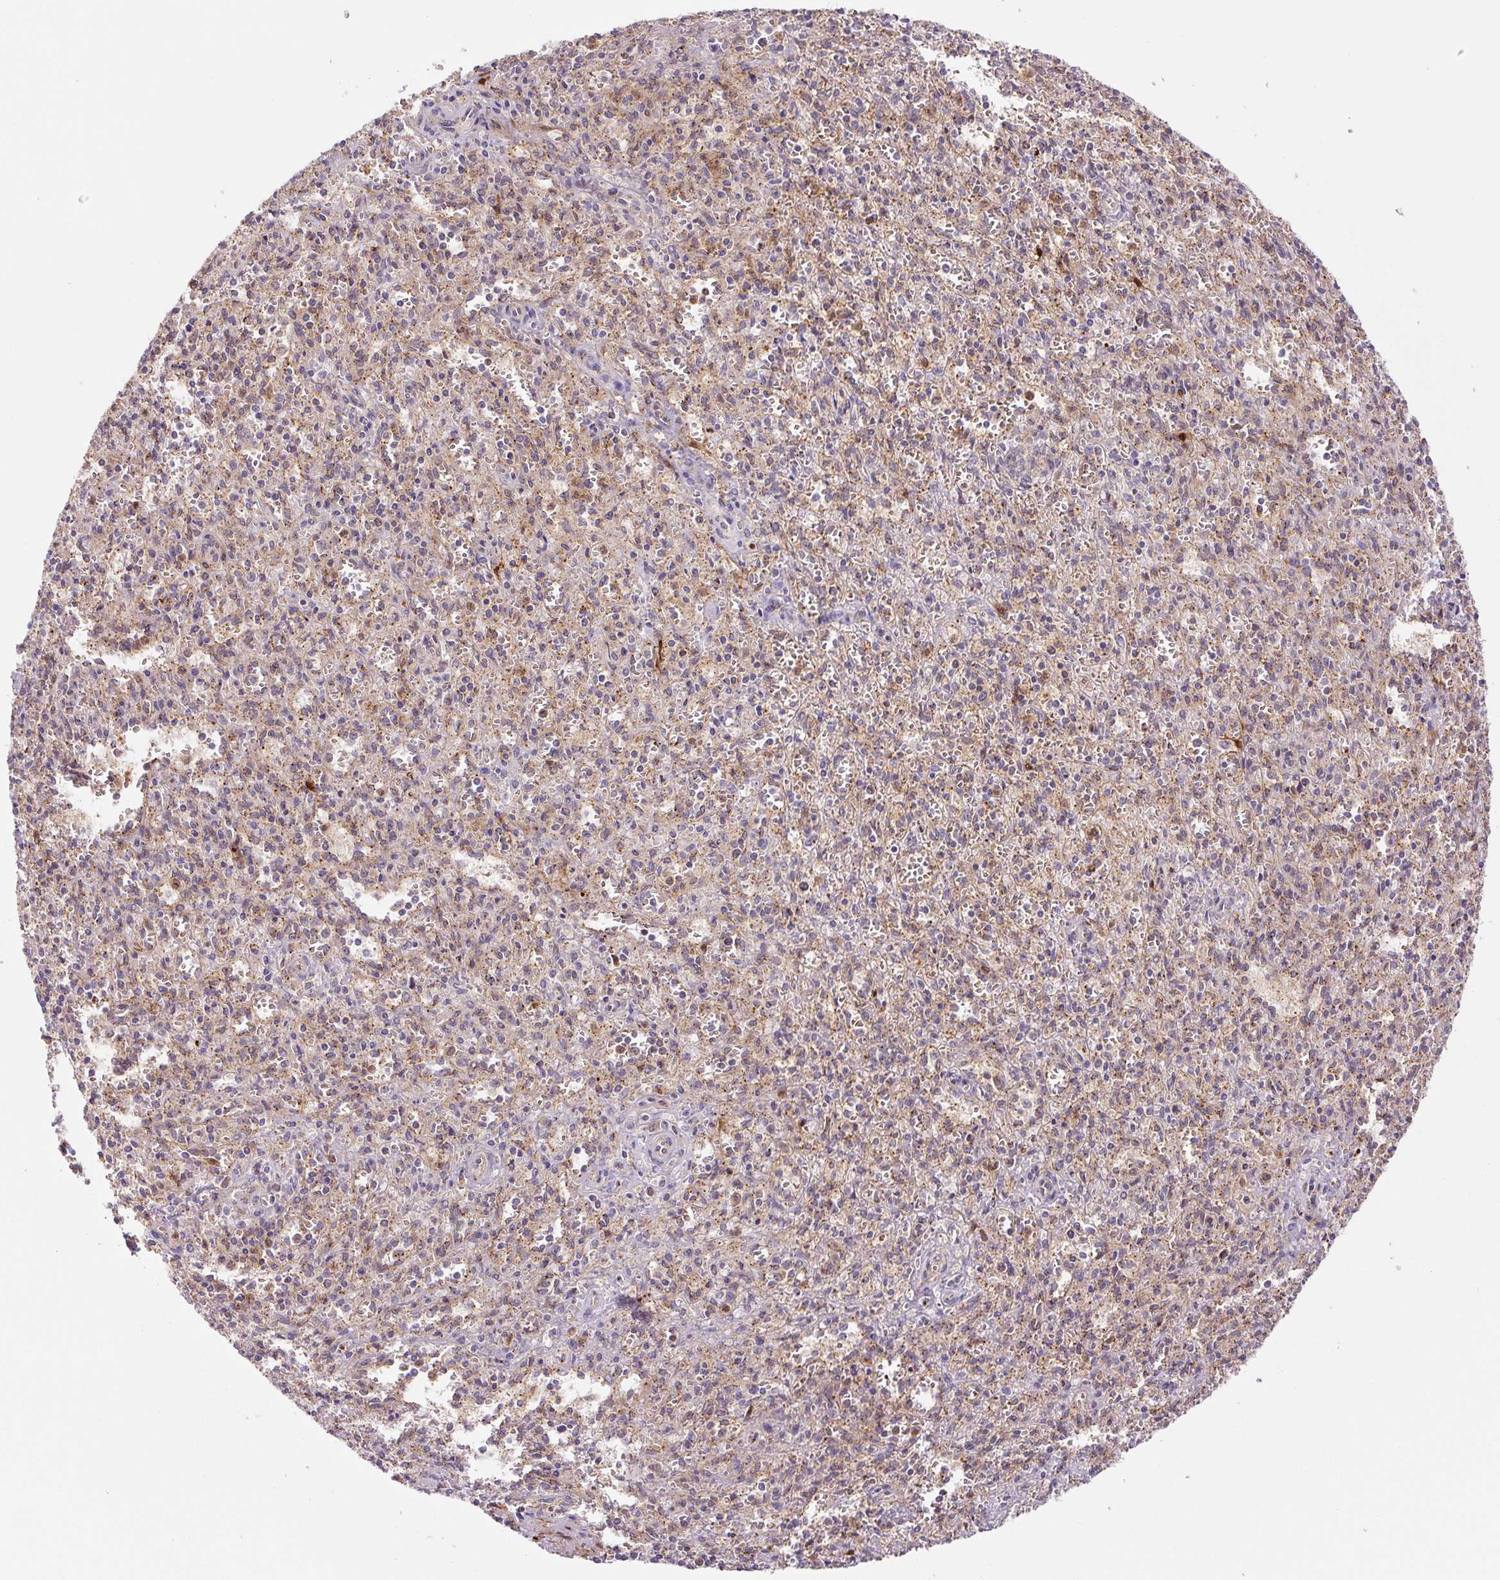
{"staining": {"intensity": "moderate", "quantity": "<25%", "location": "cytoplasmic/membranous"}, "tissue": "spleen", "cell_type": "Cells in red pulp", "image_type": "normal", "snomed": [{"axis": "morphology", "description": "Normal tissue, NOS"}, {"axis": "topography", "description": "Spleen"}], "caption": "Immunohistochemical staining of benign spleen shows <25% levels of moderate cytoplasmic/membranous protein staining in about <25% of cells in red pulp.", "gene": "ZSWIM7", "patient": {"sex": "female", "age": 26}}